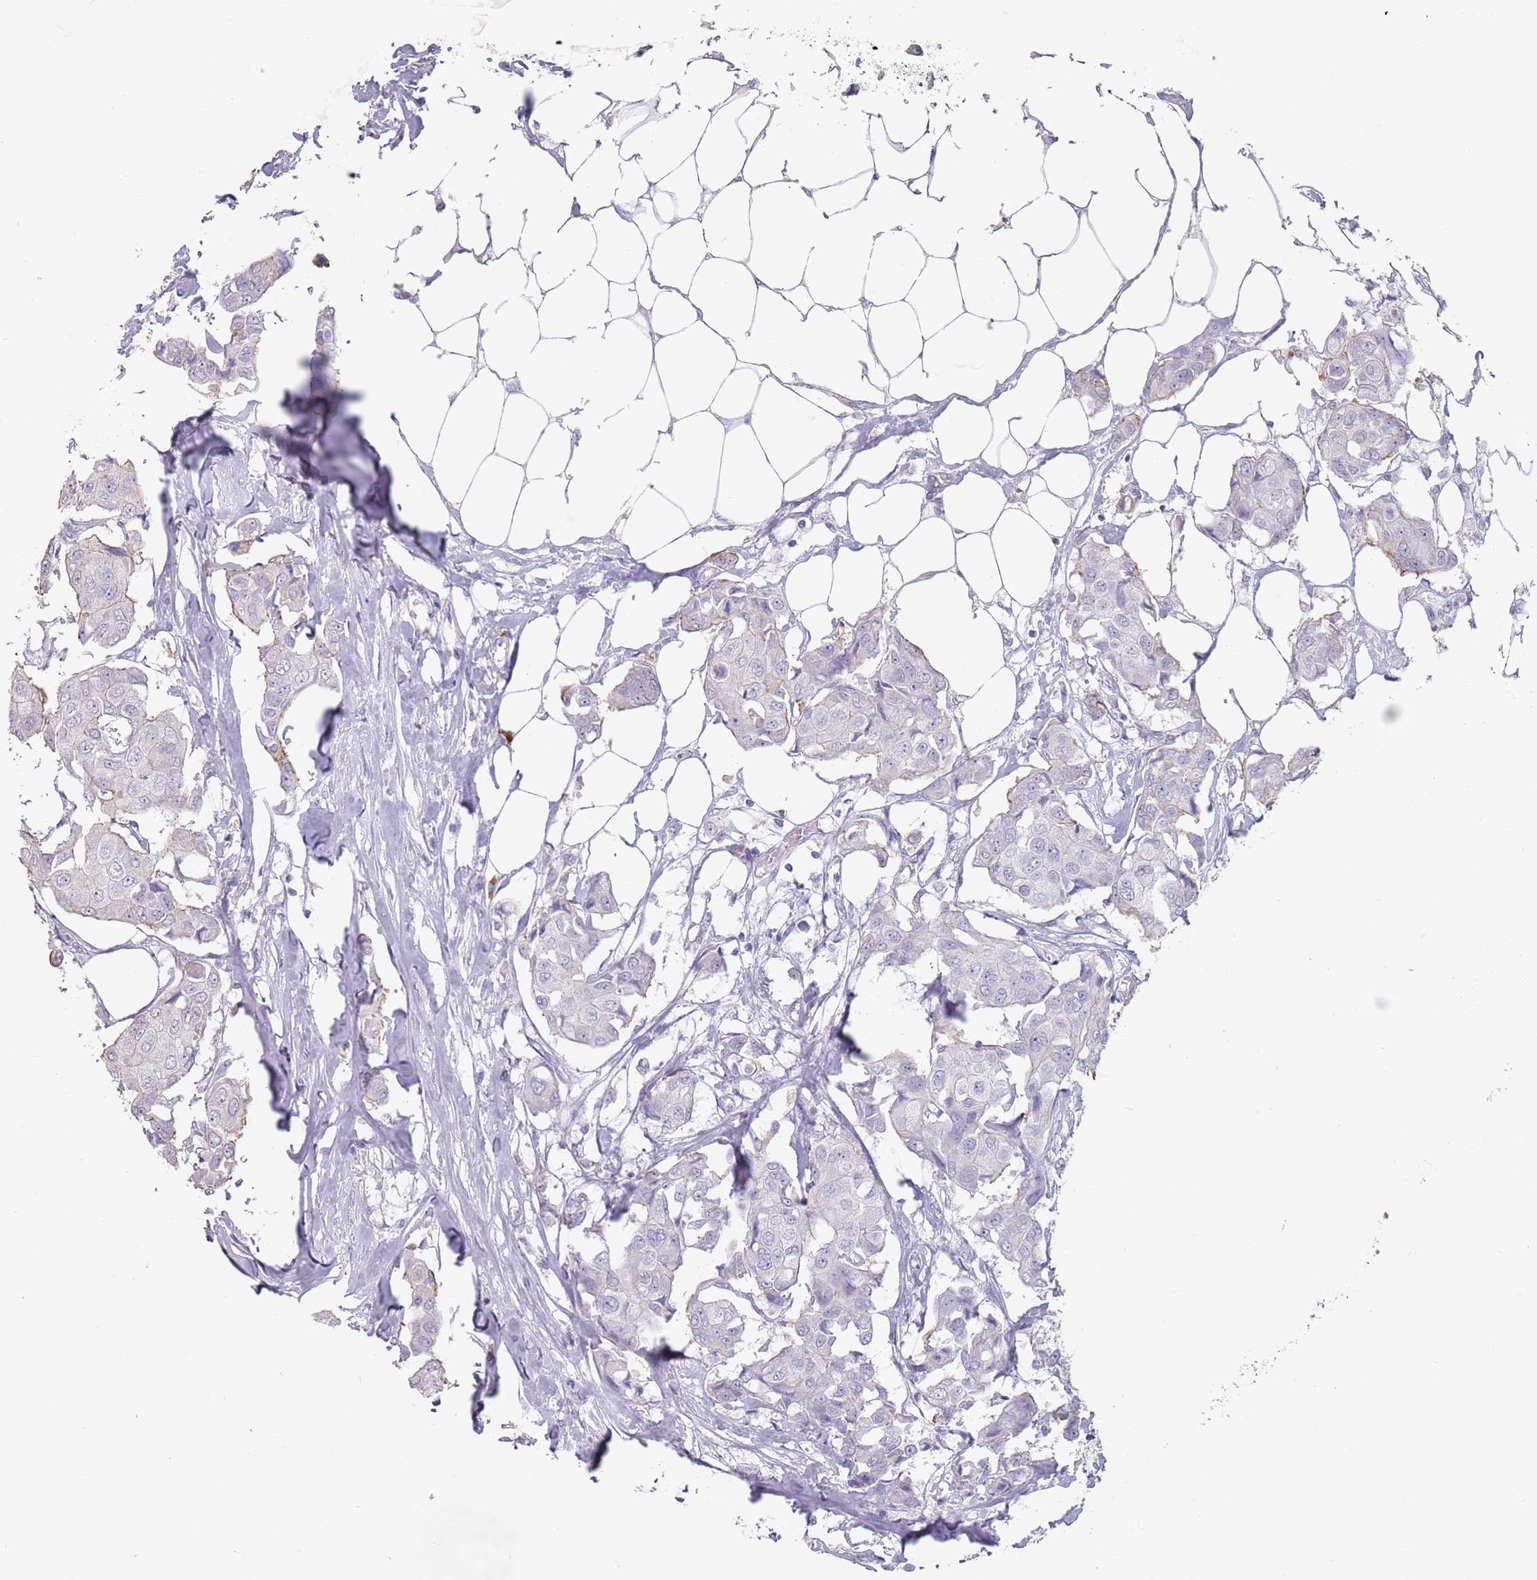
{"staining": {"intensity": "negative", "quantity": "none", "location": "none"}, "tissue": "breast cancer", "cell_type": "Tumor cells", "image_type": "cancer", "snomed": [{"axis": "morphology", "description": "Duct carcinoma"}, {"axis": "topography", "description": "Breast"}, {"axis": "topography", "description": "Lymph node"}], "caption": "Tumor cells are negative for brown protein staining in infiltrating ductal carcinoma (breast).", "gene": "STYK1", "patient": {"sex": "female", "age": 80}}